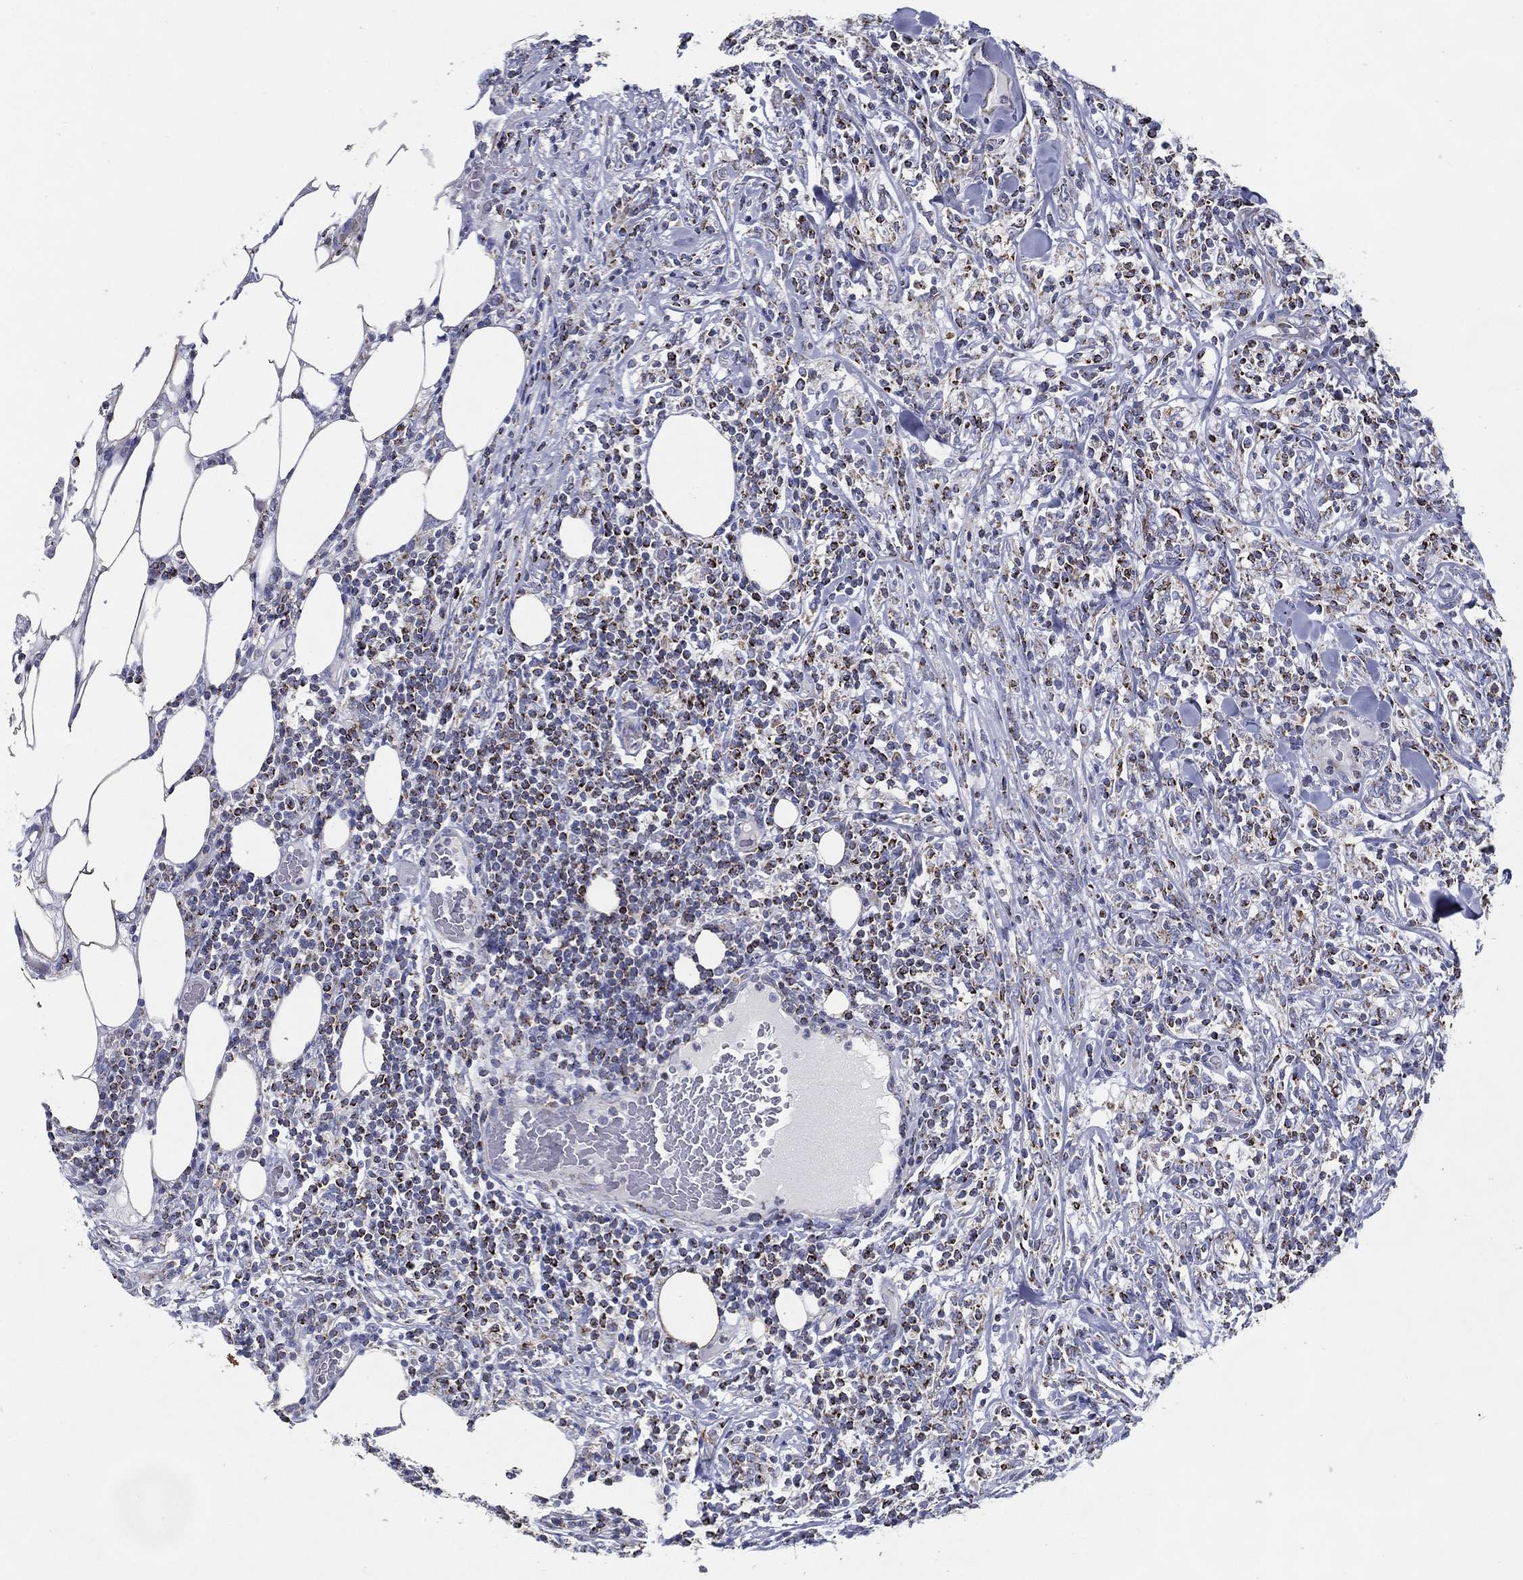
{"staining": {"intensity": "strong", "quantity": "<25%", "location": "cytoplasmic/membranous"}, "tissue": "lymphoma", "cell_type": "Tumor cells", "image_type": "cancer", "snomed": [{"axis": "morphology", "description": "Malignant lymphoma, non-Hodgkin's type, High grade"}, {"axis": "topography", "description": "Lymph node"}], "caption": "Lymphoma stained for a protein exhibits strong cytoplasmic/membranous positivity in tumor cells. (Stains: DAB (3,3'-diaminobenzidine) in brown, nuclei in blue, Microscopy: brightfield microscopy at high magnification).", "gene": "SFXN1", "patient": {"sex": "female", "age": 84}}